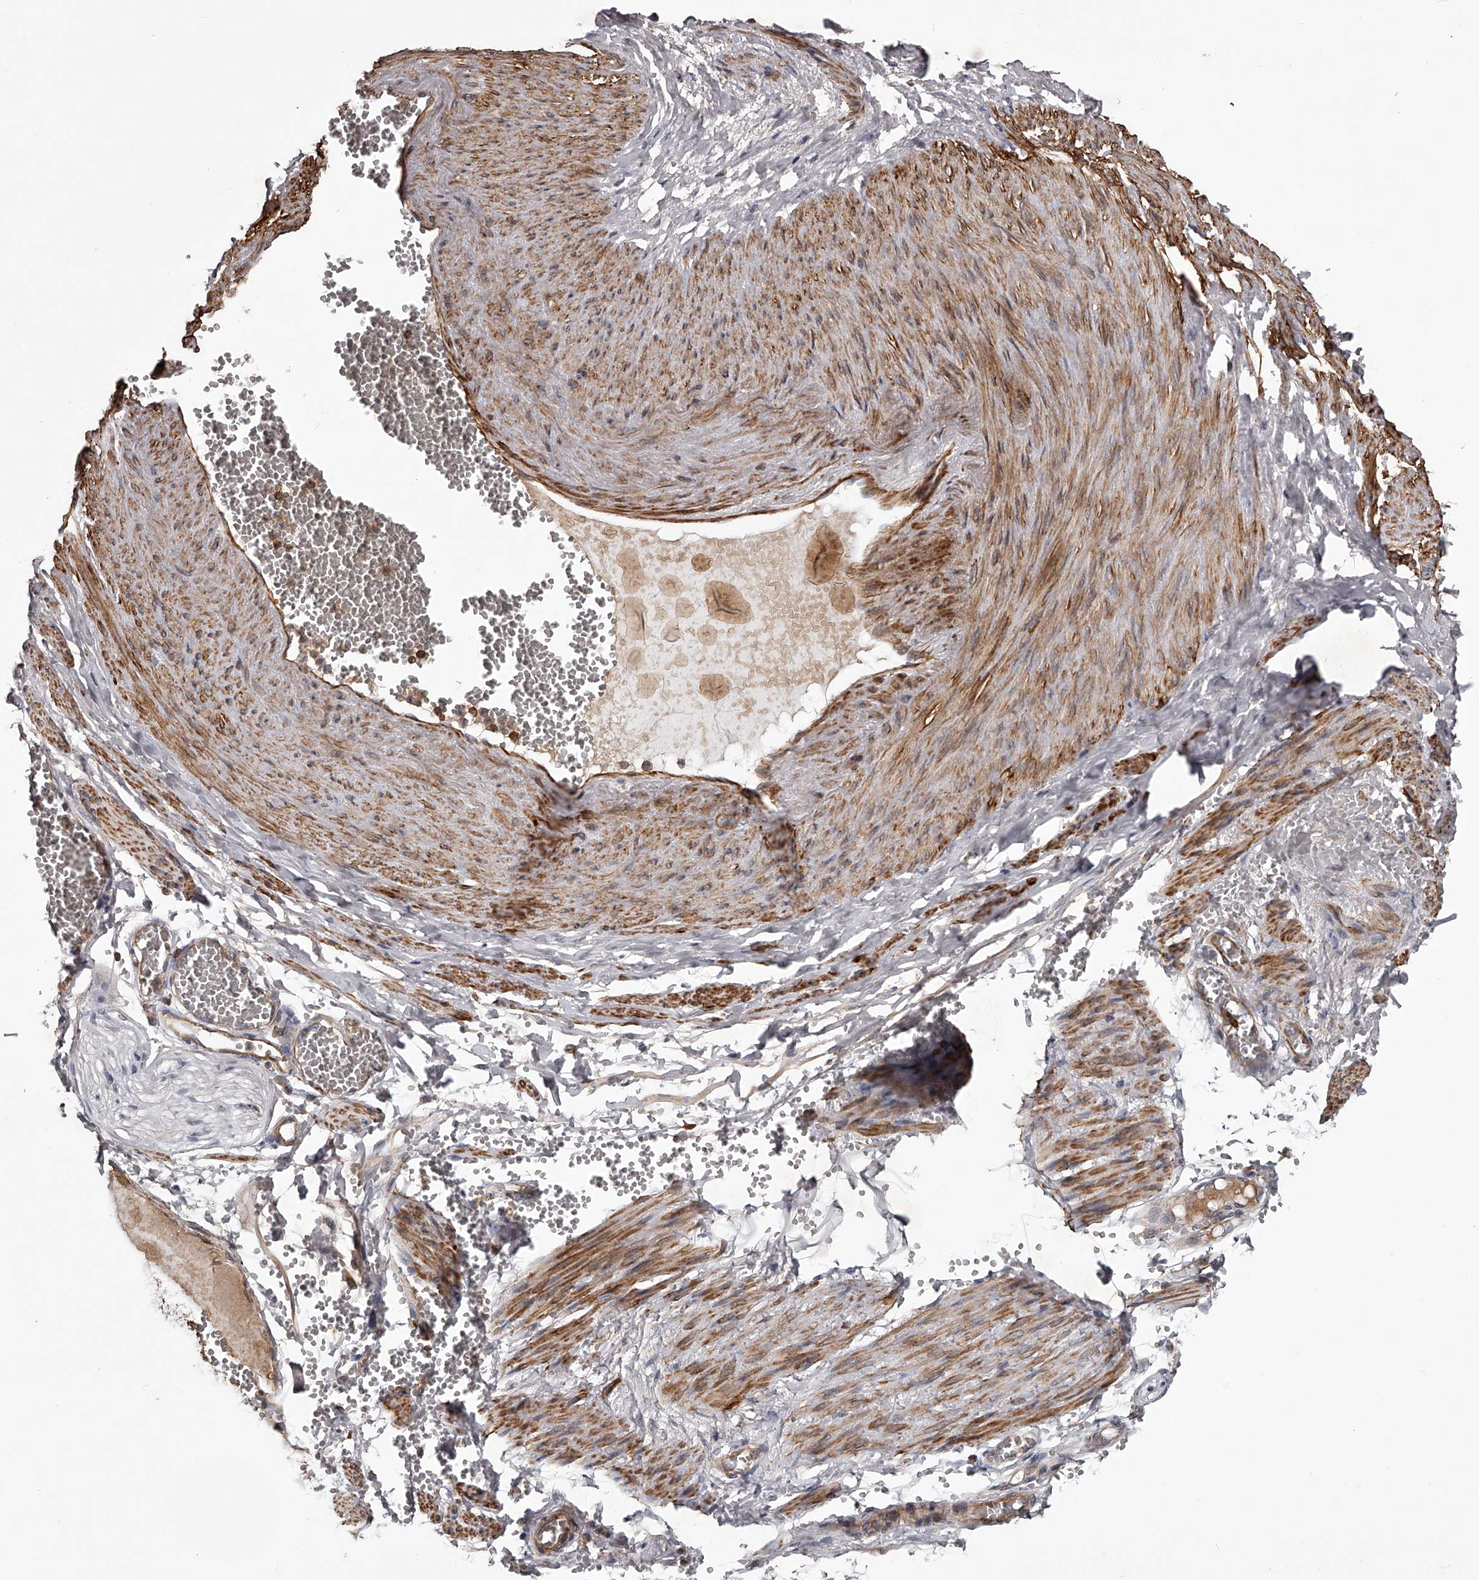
{"staining": {"intensity": "moderate", "quantity": "<25%", "location": "cytoplasmic/membranous"}, "tissue": "soft tissue", "cell_type": "Fibroblasts", "image_type": "normal", "snomed": [{"axis": "morphology", "description": "Normal tissue, NOS"}, {"axis": "topography", "description": "Smooth muscle"}, {"axis": "topography", "description": "Peripheral nerve tissue"}], "caption": "A micrograph of human soft tissue stained for a protein reveals moderate cytoplasmic/membranous brown staining in fibroblasts.", "gene": "RRP36", "patient": {"sex": "female", "age": 39}}